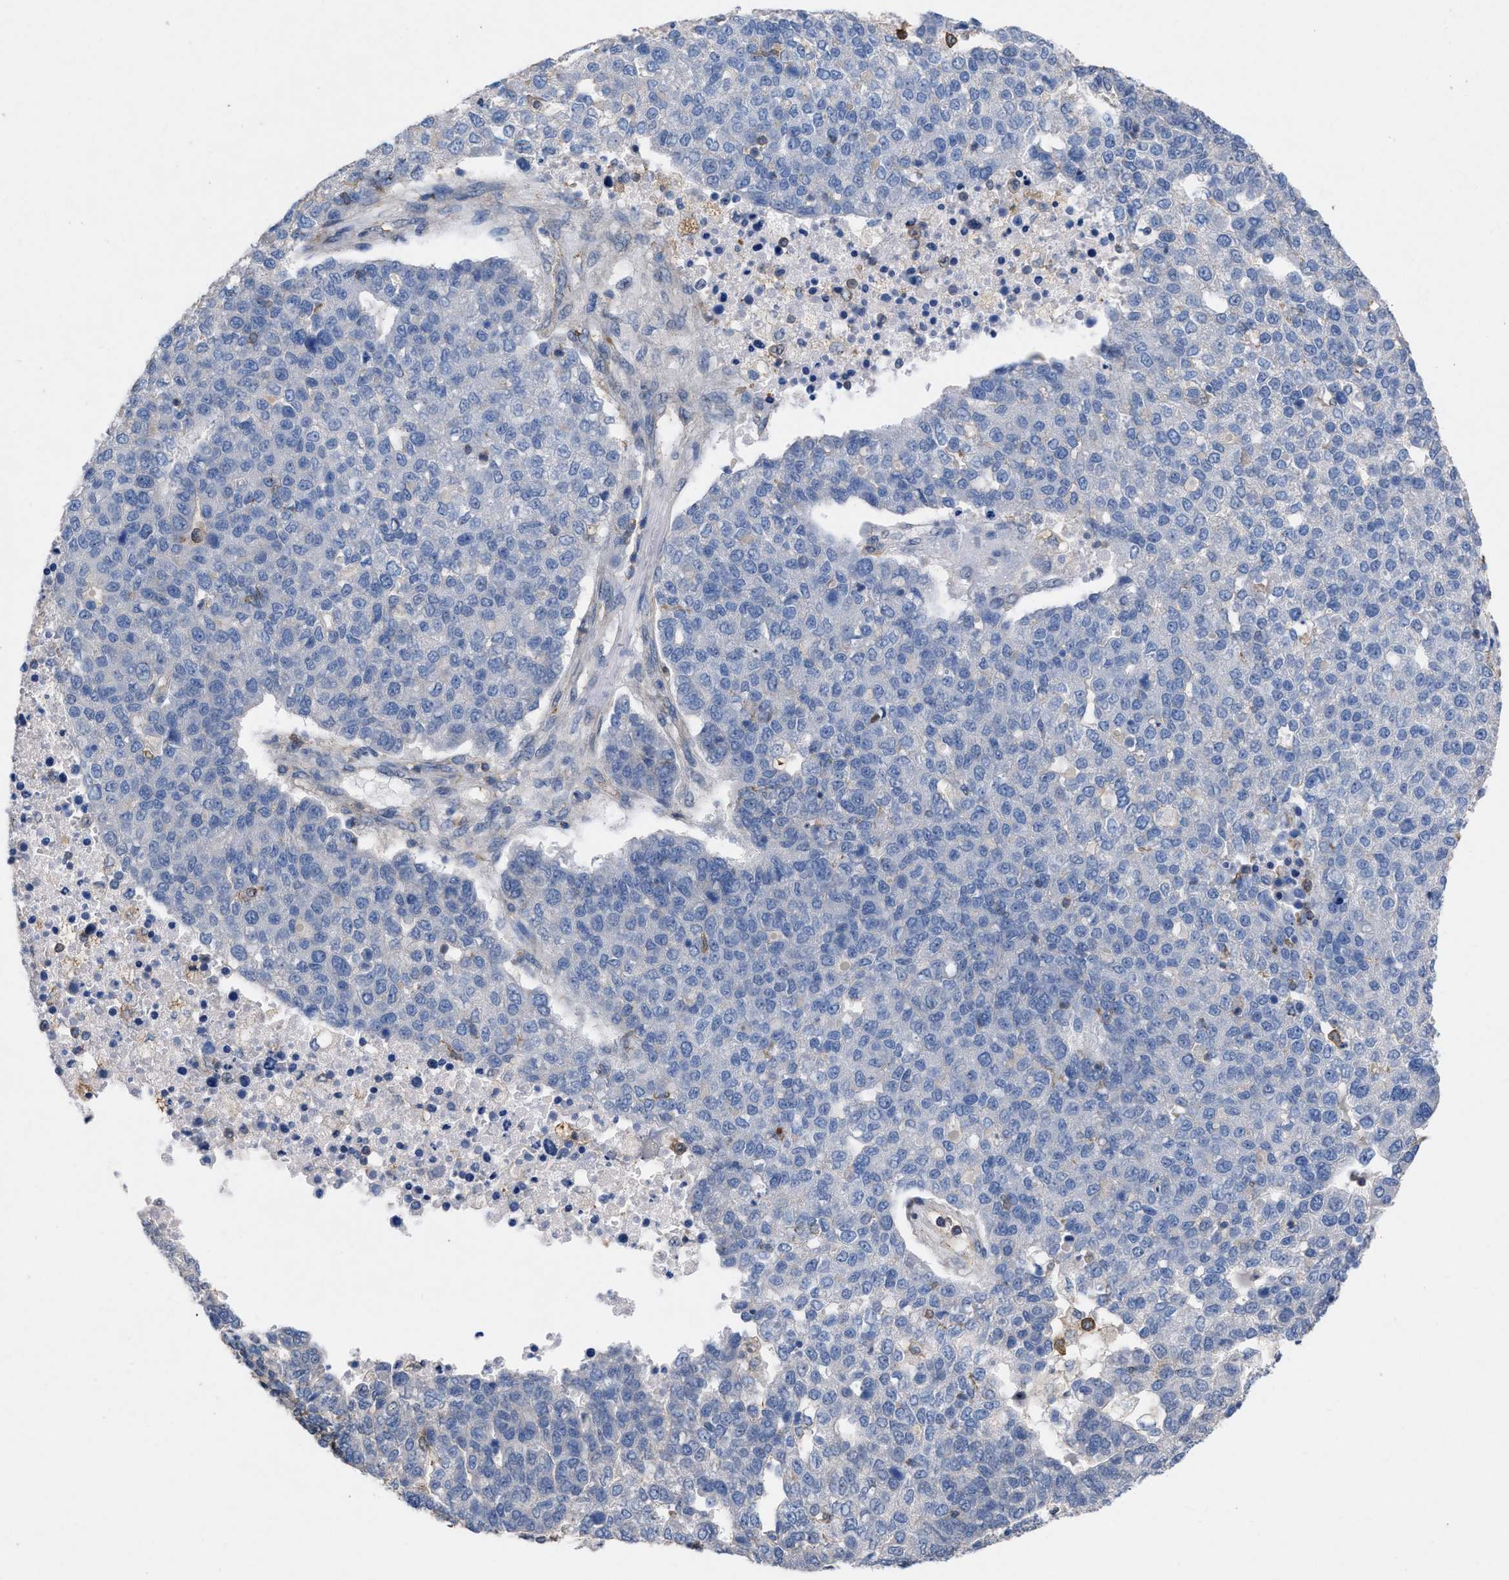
{"staining": {"intensity": "negative", "quantity": "none", "location": "none"}, "tissue": "pancreatic cancer", "cell_type": "Tumor cells", "image_type": "cancer", "snomed": [{"axis": "morphology", "description": "Adenocarcinoma, NOS"}, {"axis": "topography", "description": "Pancreas"}], "caption": "DAB immunohistochemical staining of pancreatic adenocarcinoma exhibits no significant staining in tumor cells.", "gene": "TMEM131", "patient": {"sex": "female", "age": 61}}